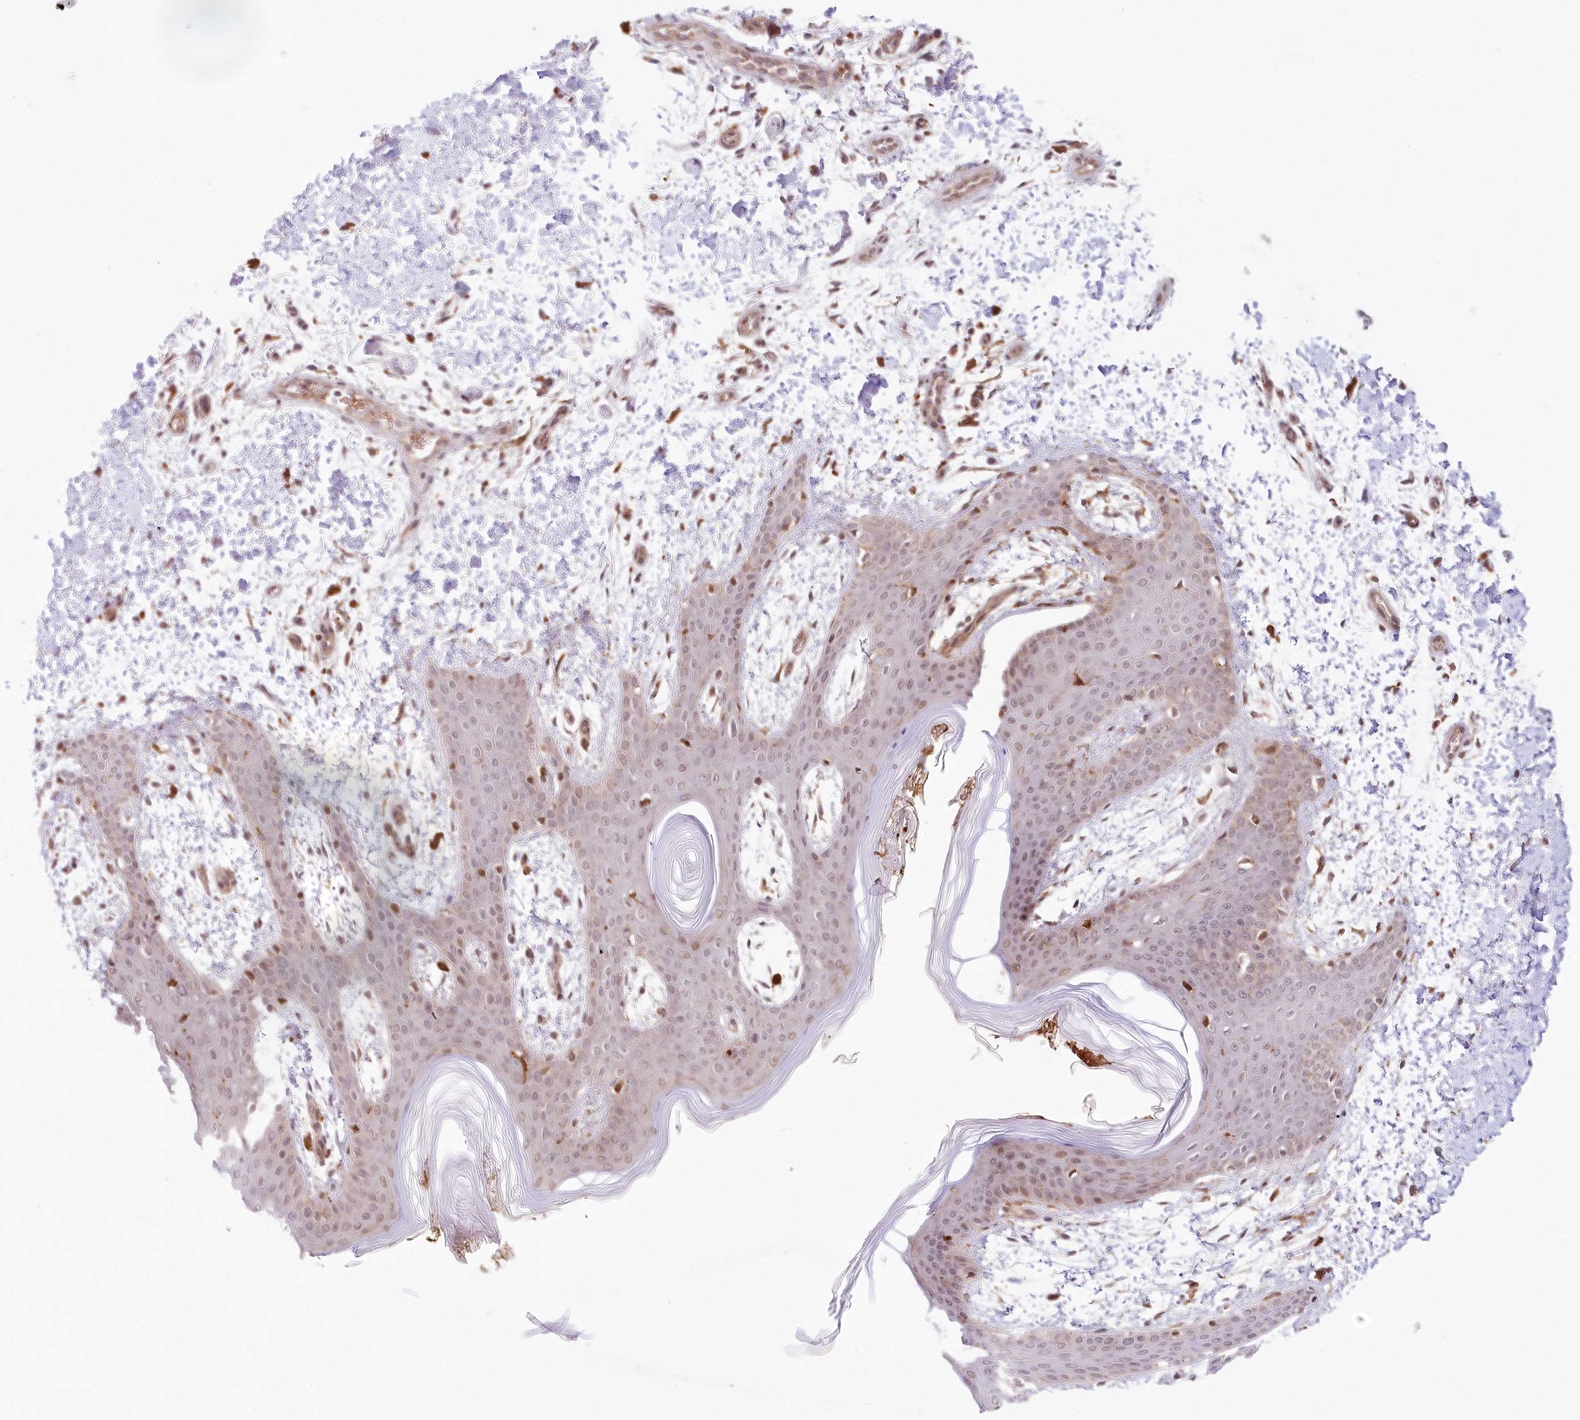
{"staining": {"intensity": "moderate", "quantity": ">75%", "location": "cytoplasmic/membranous,nuclear"}, "tissue": "skin", "cell_type": "Fibroblasts", "image_type": "normal", "snomed": [{"axis": "morphology", "description": "Normal tissue, NOS"}, {"axis": "topography", "description": "Skin"}], "caption": "This is an image of immunohistochemistry (IHC) staining of normal skin, which shows moderate positivity in the cytoplasmic/membranous,nuclear of fibroblasts.", "gene": "TUBGCP2", "patient": {"sex": "male", "age": 36}}